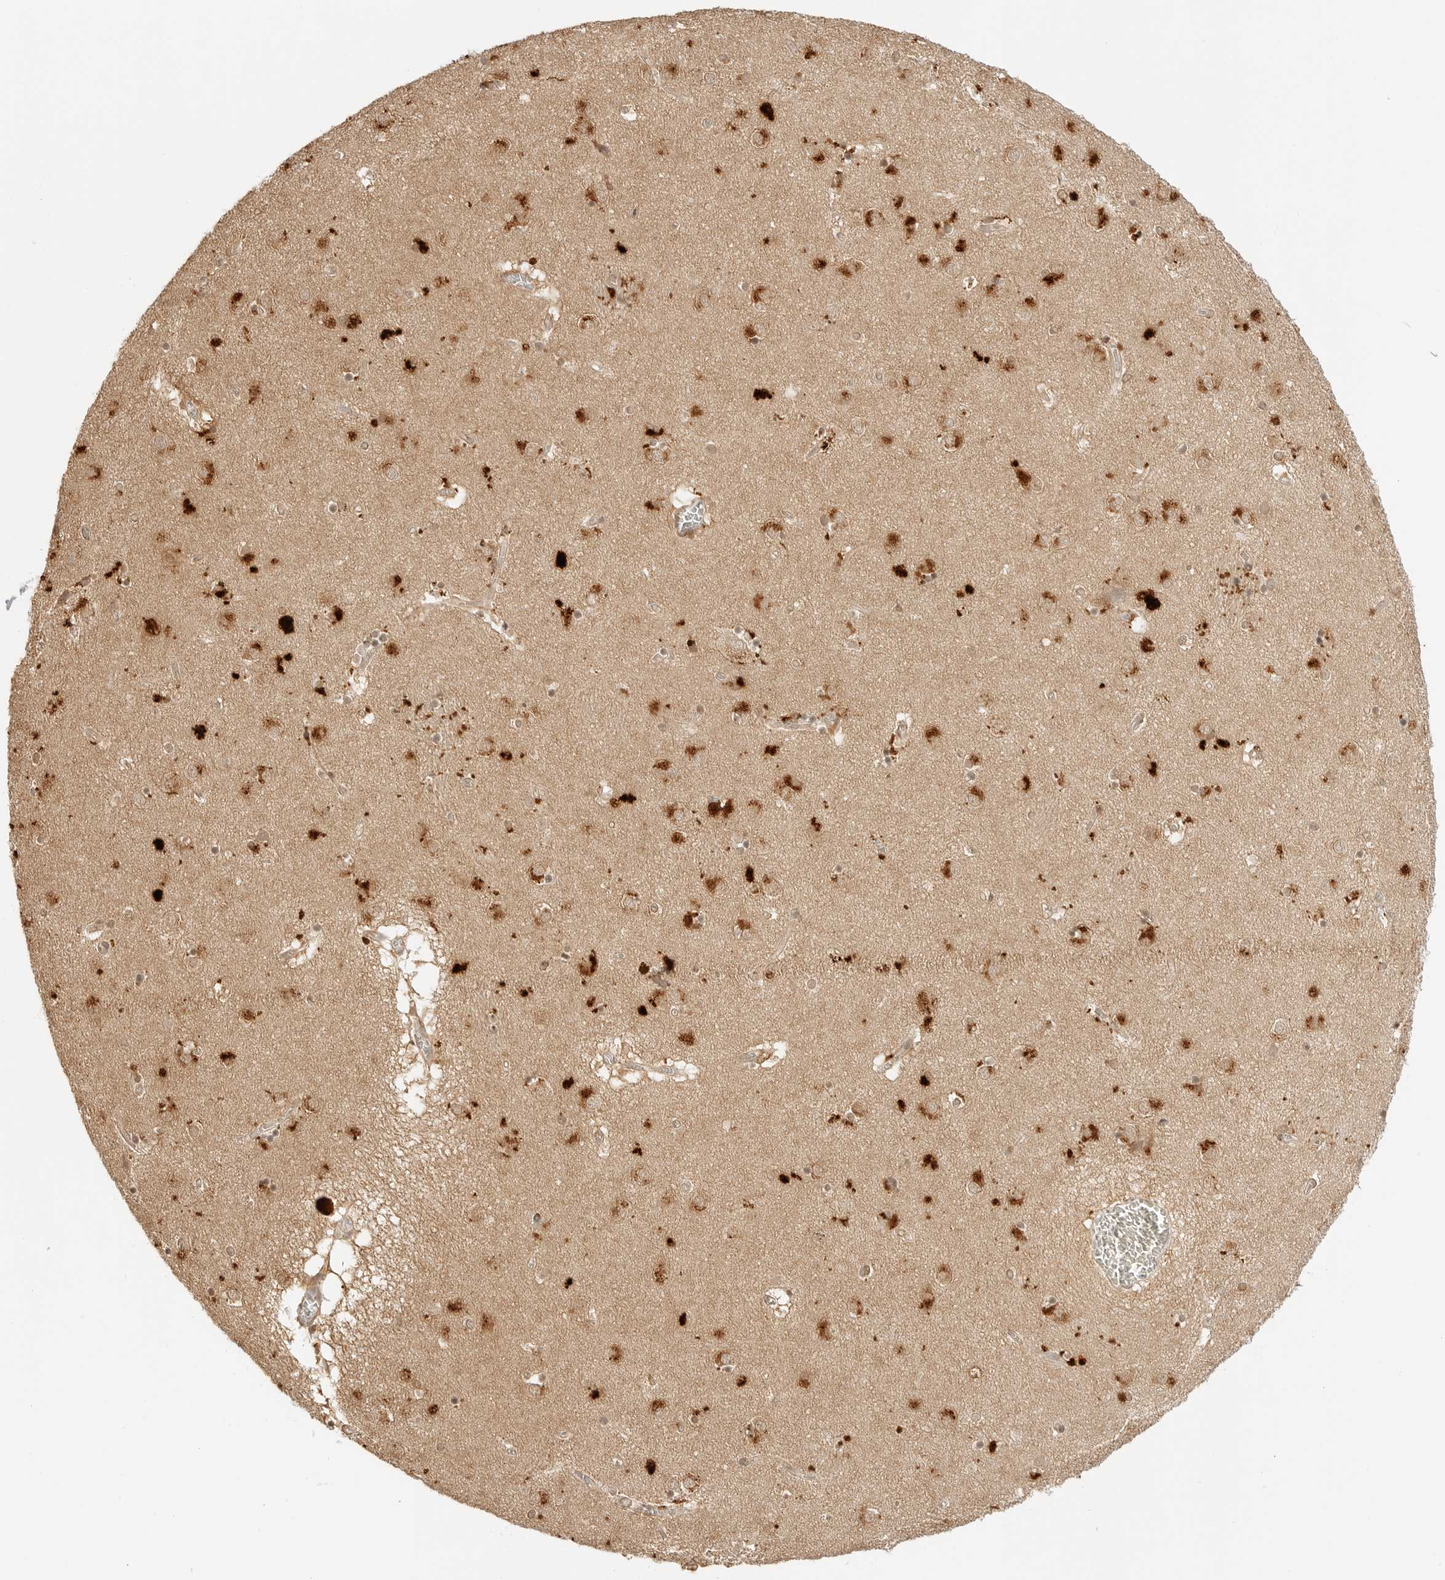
{"staining": {"intensity": "moderate", "quantity": ">75%", "location": "cytoplasmic/membranous,nuclear"}, "tissue": "caudate", "cell_type": "Glial cells", "image_type": "normal", "snomed": [{"axis": "morphology", "description": "Normal tissue, NOS"}, {"axis": "topography", "description": "Lateral ventricle wall"}], "caption": "Moderate cytoplasmic/membranous,nuclear protein staining is identified in approximately >75% of glial cells in caudate.", "gene": "EPHA1", "patient": {"sex": "male", "age": 70}}